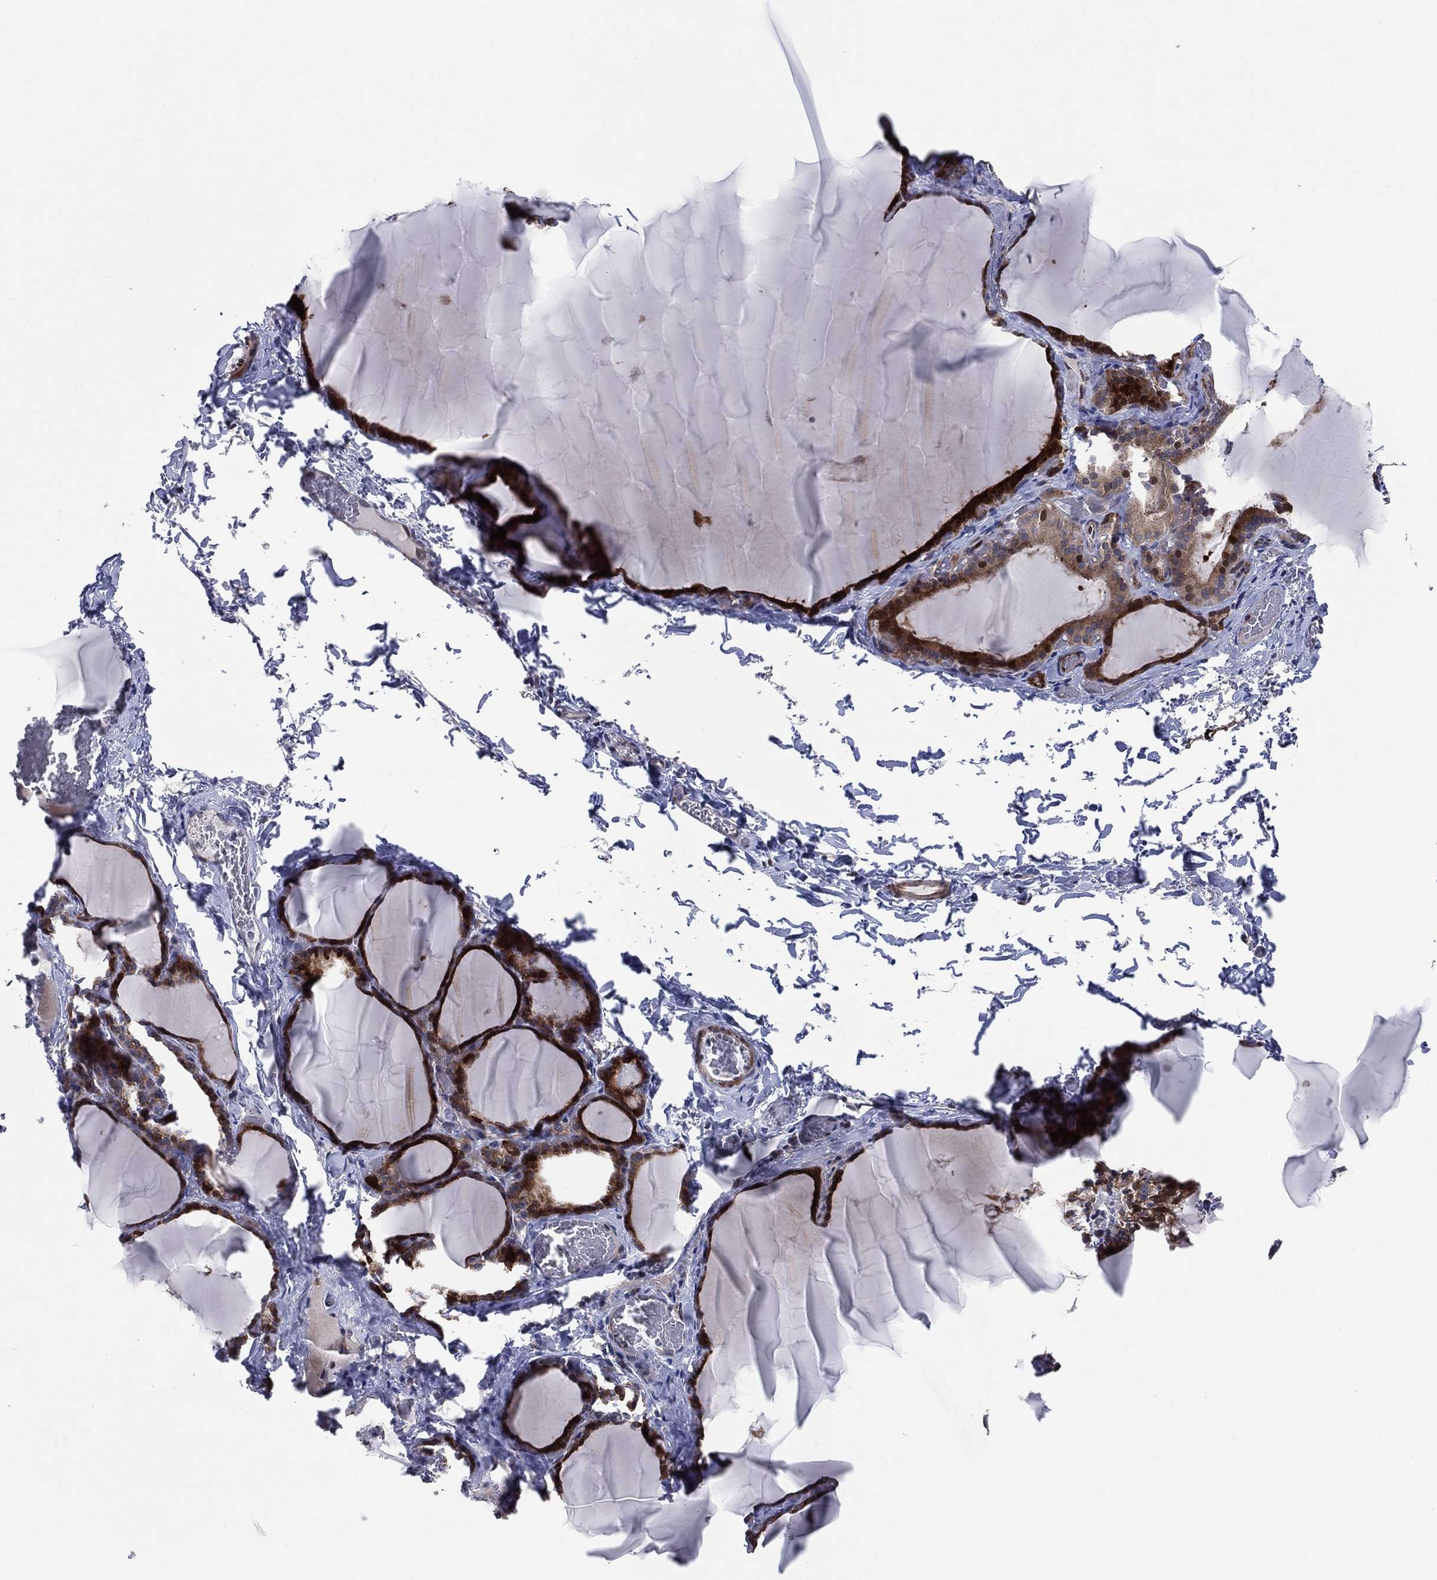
{"staining": {"intensity": "strong", "quantity": ">75%", "location": "cytoplasmic/membranous"}, "tissue": "thyroid gland", "cell_type": "Glandular cells", "image_type": "normal", "snomed": [{"axis": "morphology", "description": "Normal tissue, NOS"}, {"axis": "morphology", "description": "Hyperplasia, NOS"}, {"axis": "topography", "description": "Thyroid gland"}], "caption": "Glandular cells demonstrate high levels of strong cytoplasmic/membranous expression in about >75% of cells in benign thyroid gland. (DAB (3,3'-diaminobenzidine) = brown stain, brightfield microscopy at high magnification).", "gene": "UTP14A", "patient": {"sex": "female", "age": 27}}